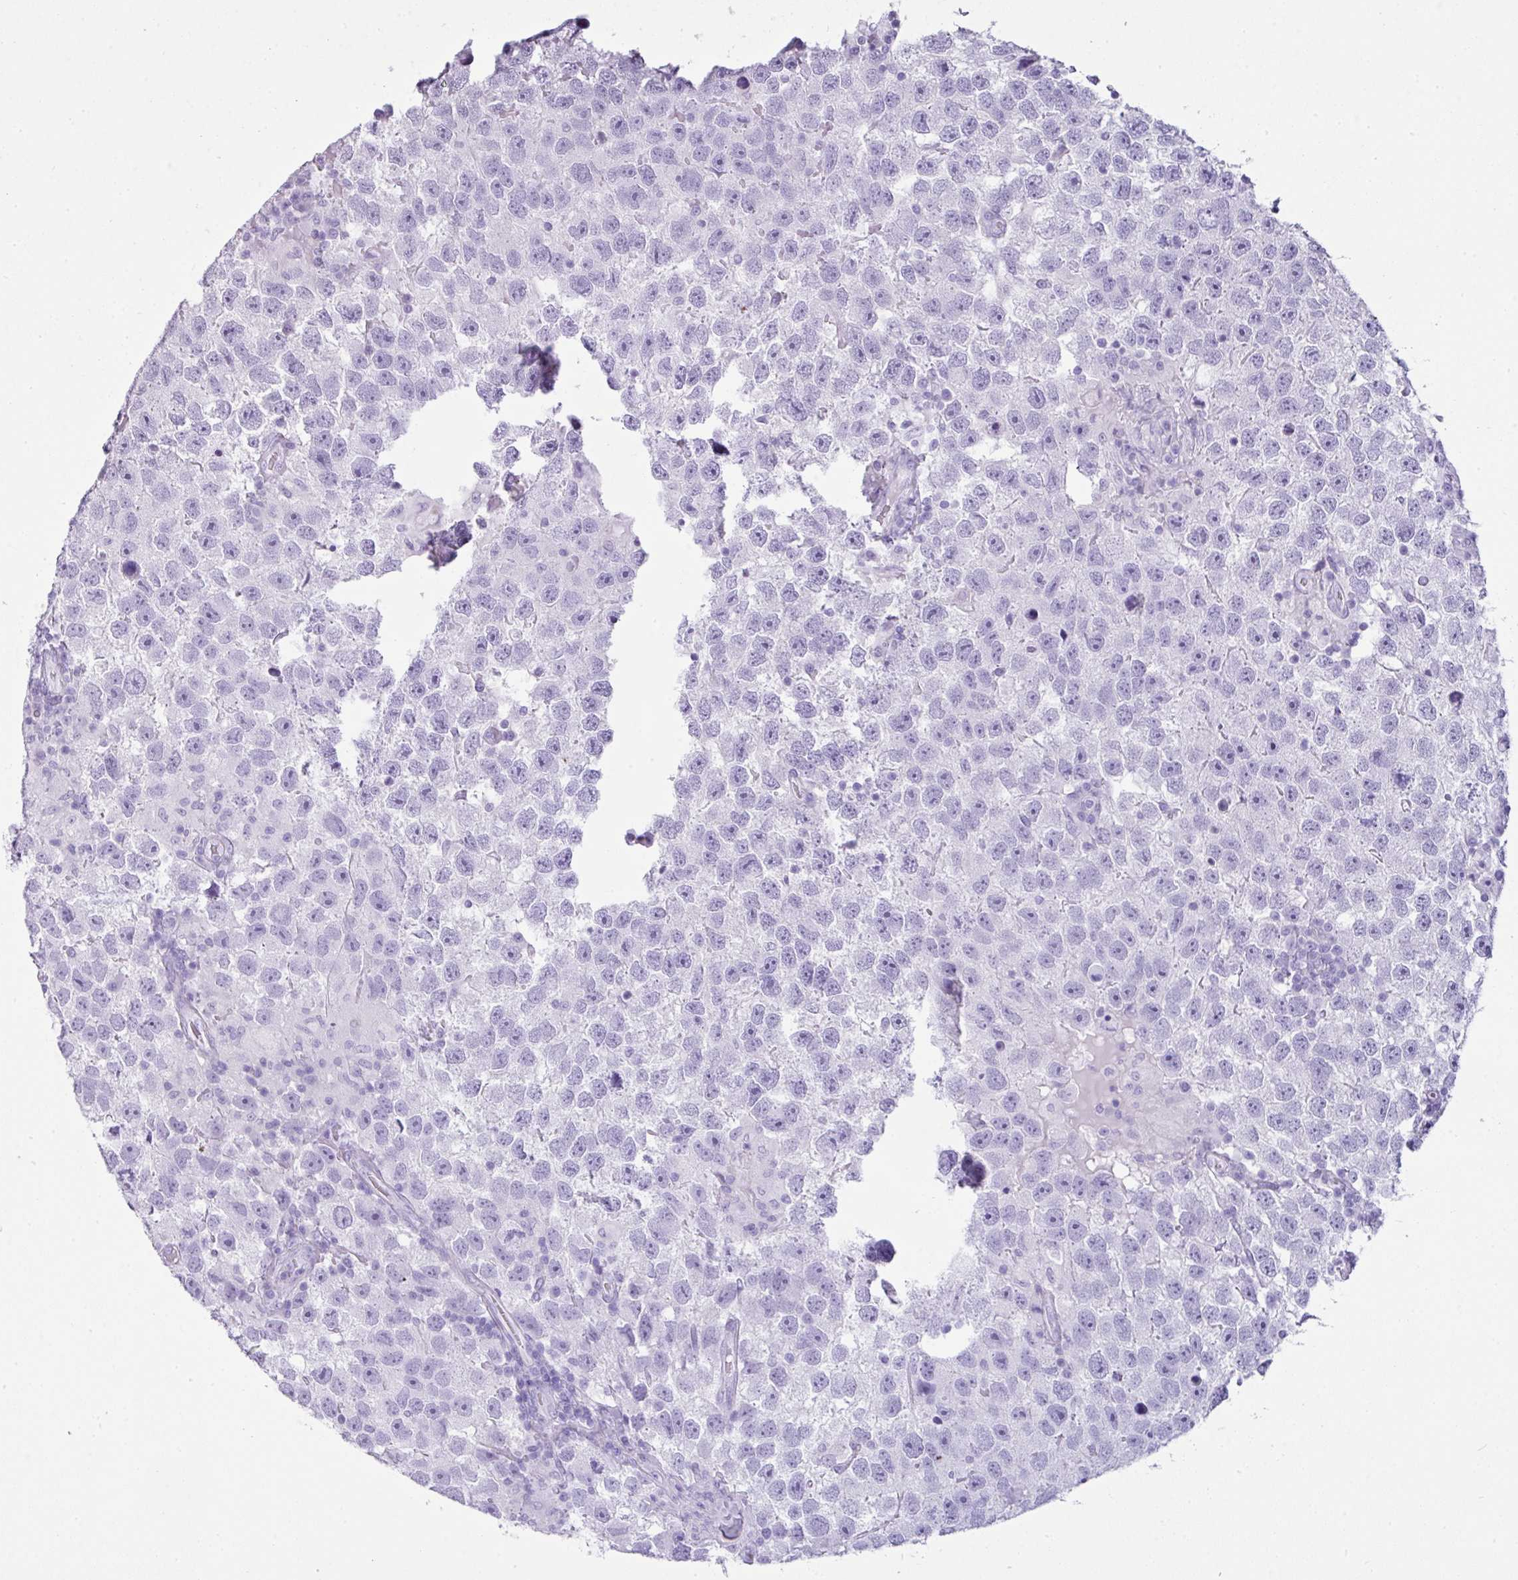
{"staining": {"intensity": "negative", "quantity": "none", "location": "none"}, "tissue": "testis cancer", "cell_type": "Tumor cells", "image_type": "cancer", "snomed": [{"axis": "morphology", "description": "Seminoma, NOS"}, {"axis": "topography", "description": "Testis"}], "caption": "Immunohistochemistry (IHC) photomicrograph of human seminoma (testis) stained for a protein (brown), which reveals no staining in tumor cells.", "gene": "TNP1", "patient": {"sex": "male", "age": 26}}